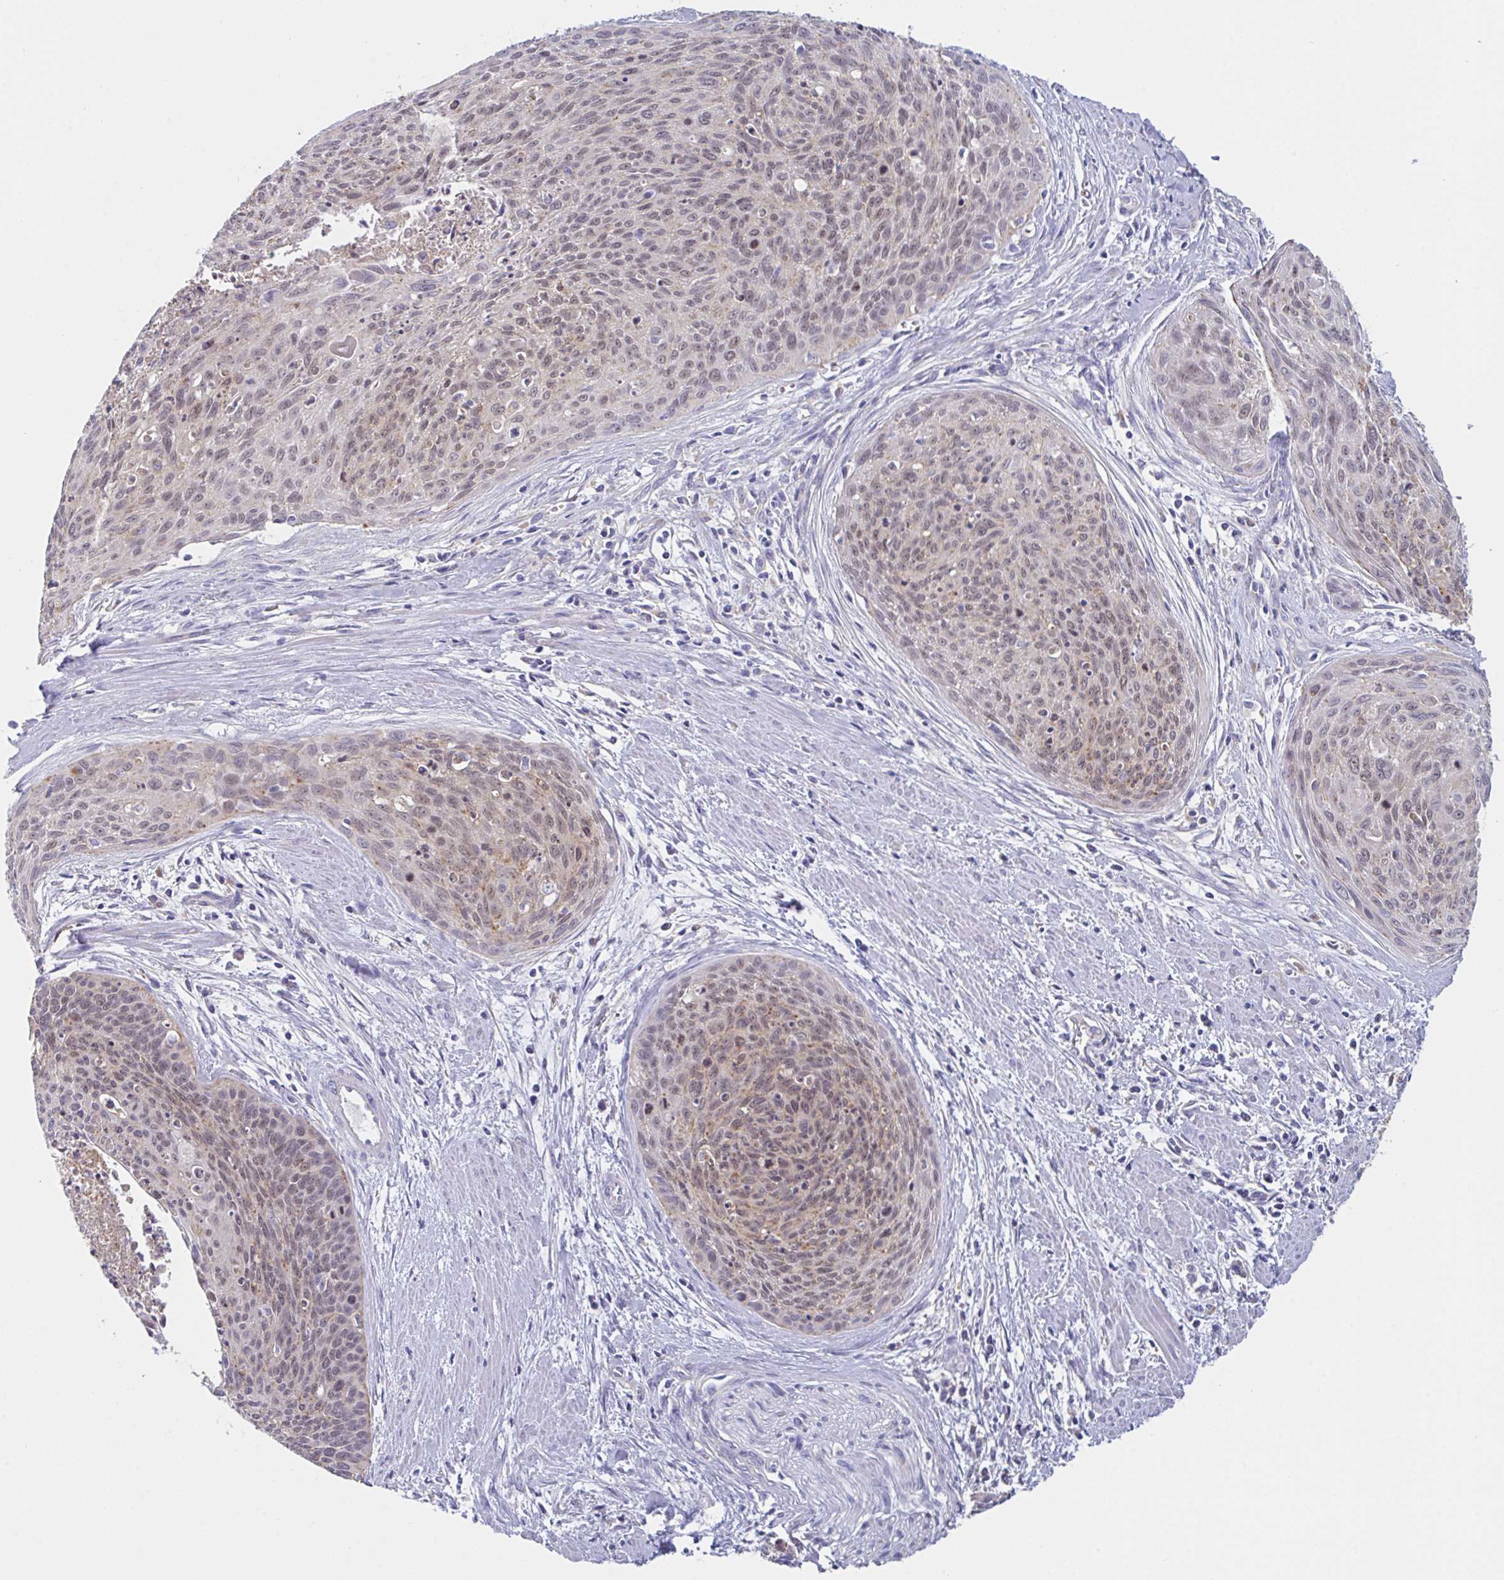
{"staining": {"intensity": "weak", "quantity": ">75%", "location": "nuclear"}, "tissue": "cervical cancer", "cell_type": "Tumor cells", "image_type": "cancer", "snomed": [{"axis": "morphology", "description": "Squamous cell carcinoma, NOS"}, {"axis": "topography", "description": "Cervix"}], "caption": "Immunohistochemical staining of cervical cancer demonstrates weak nuclear protein expression in about >75% of tumor cells.", "gene": "TFAP2C", "patient": {"sex": "female", "age": 55}}